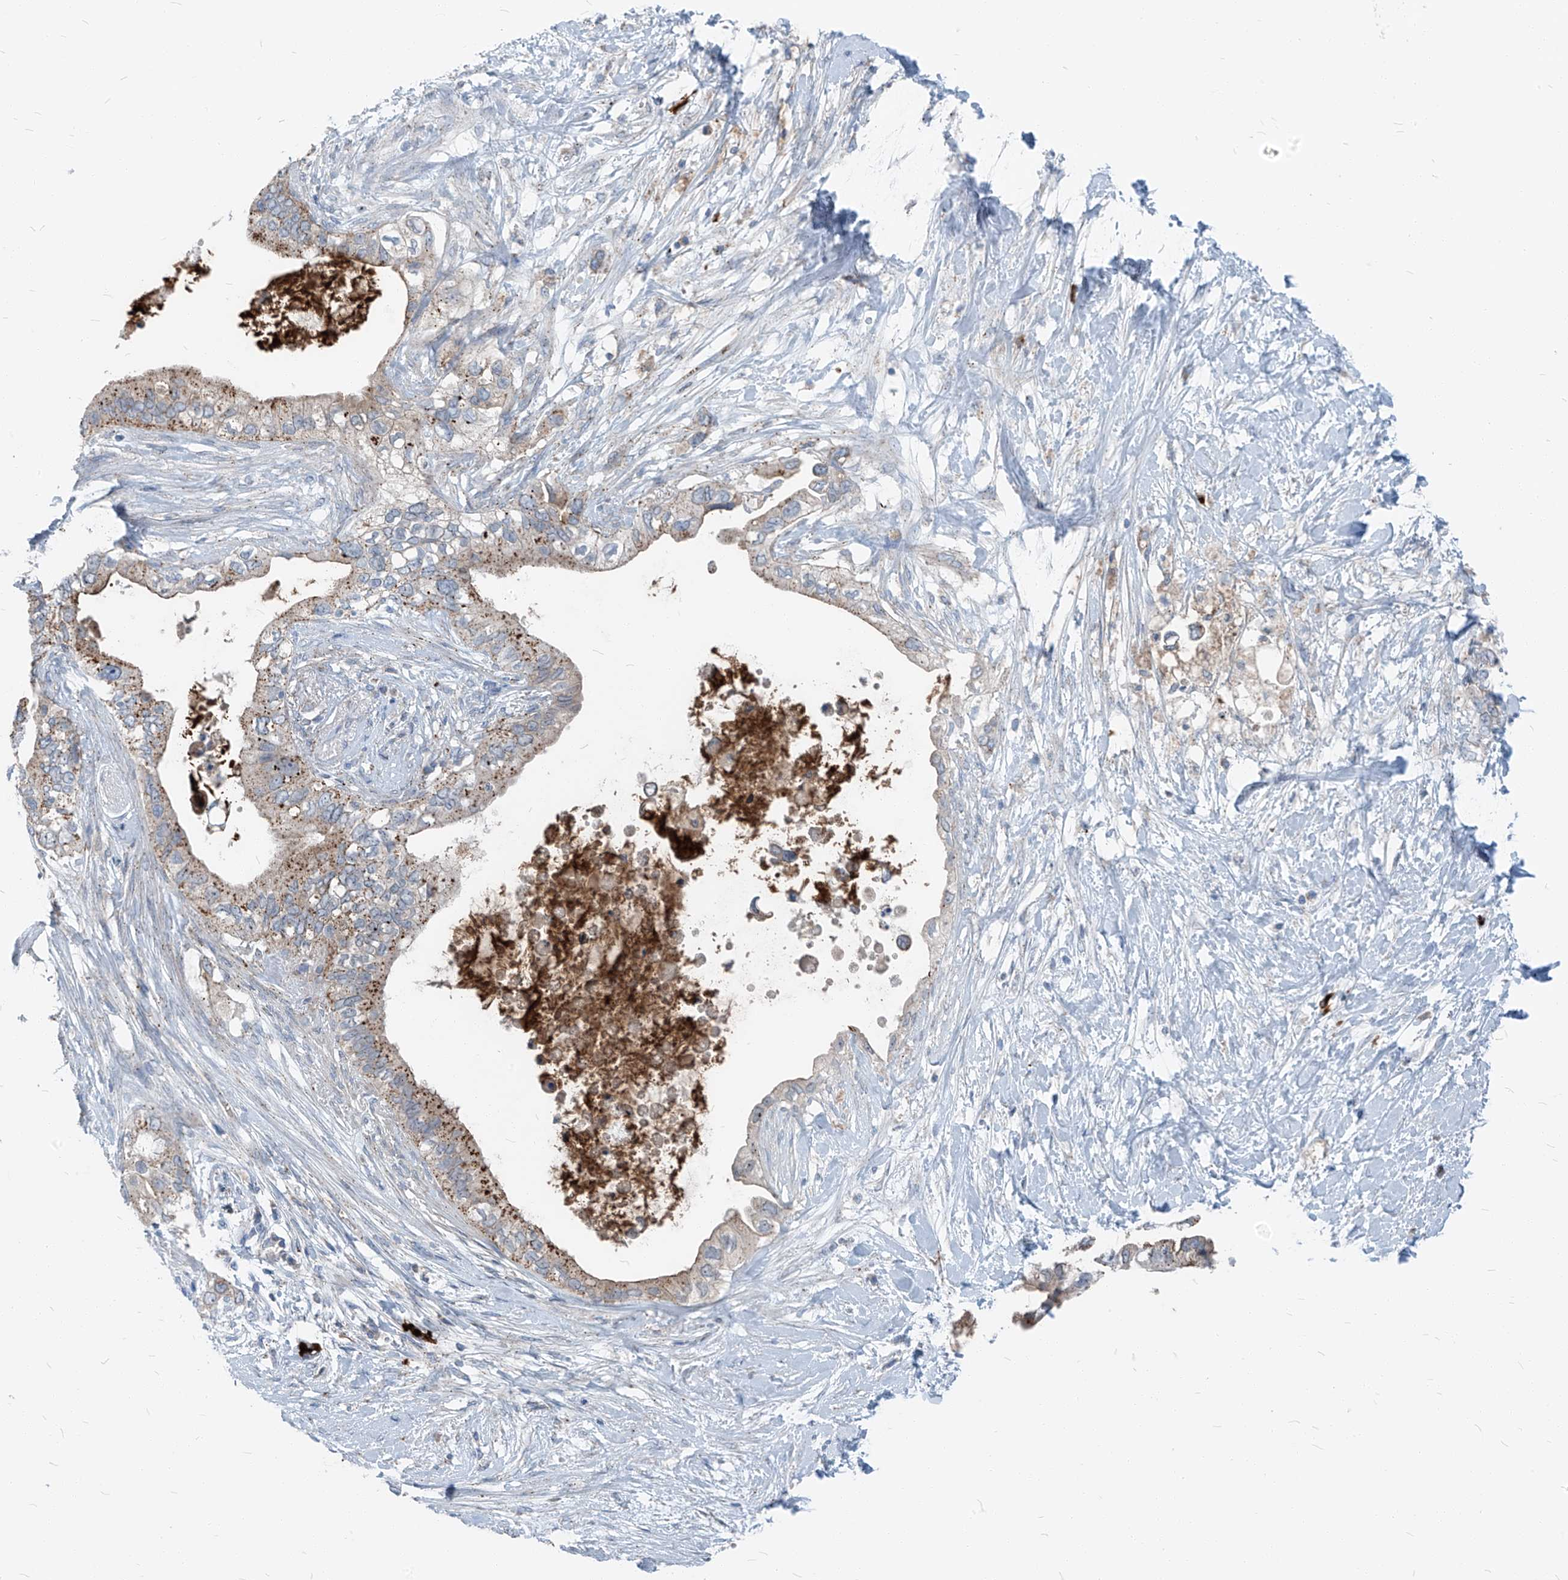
{"staining": {"intensity": "moderate", "quantity": "<25%", "location": "cytoplasmic/membranous"}, "tissue": "pancreatic cancer", "cell_type": "Tumor cells", "image_type": "cancer", "snomed": [{"axis": "morphology", "description": "Adenocarcinoma, NOS"}, {"axis": "topography", "description": "Pancreas"}], "caption": "Brown immunohistochemical staining in human pancreatic adenocarcinoma shows moderate cytoplasmic/membranous positivity in approximately <25% of tumor cells. (Brightfield microscopy of DAB IHC at high magnification).", "gene": "CHMP2B", "patient": {"sex": "female", "age": 56}}